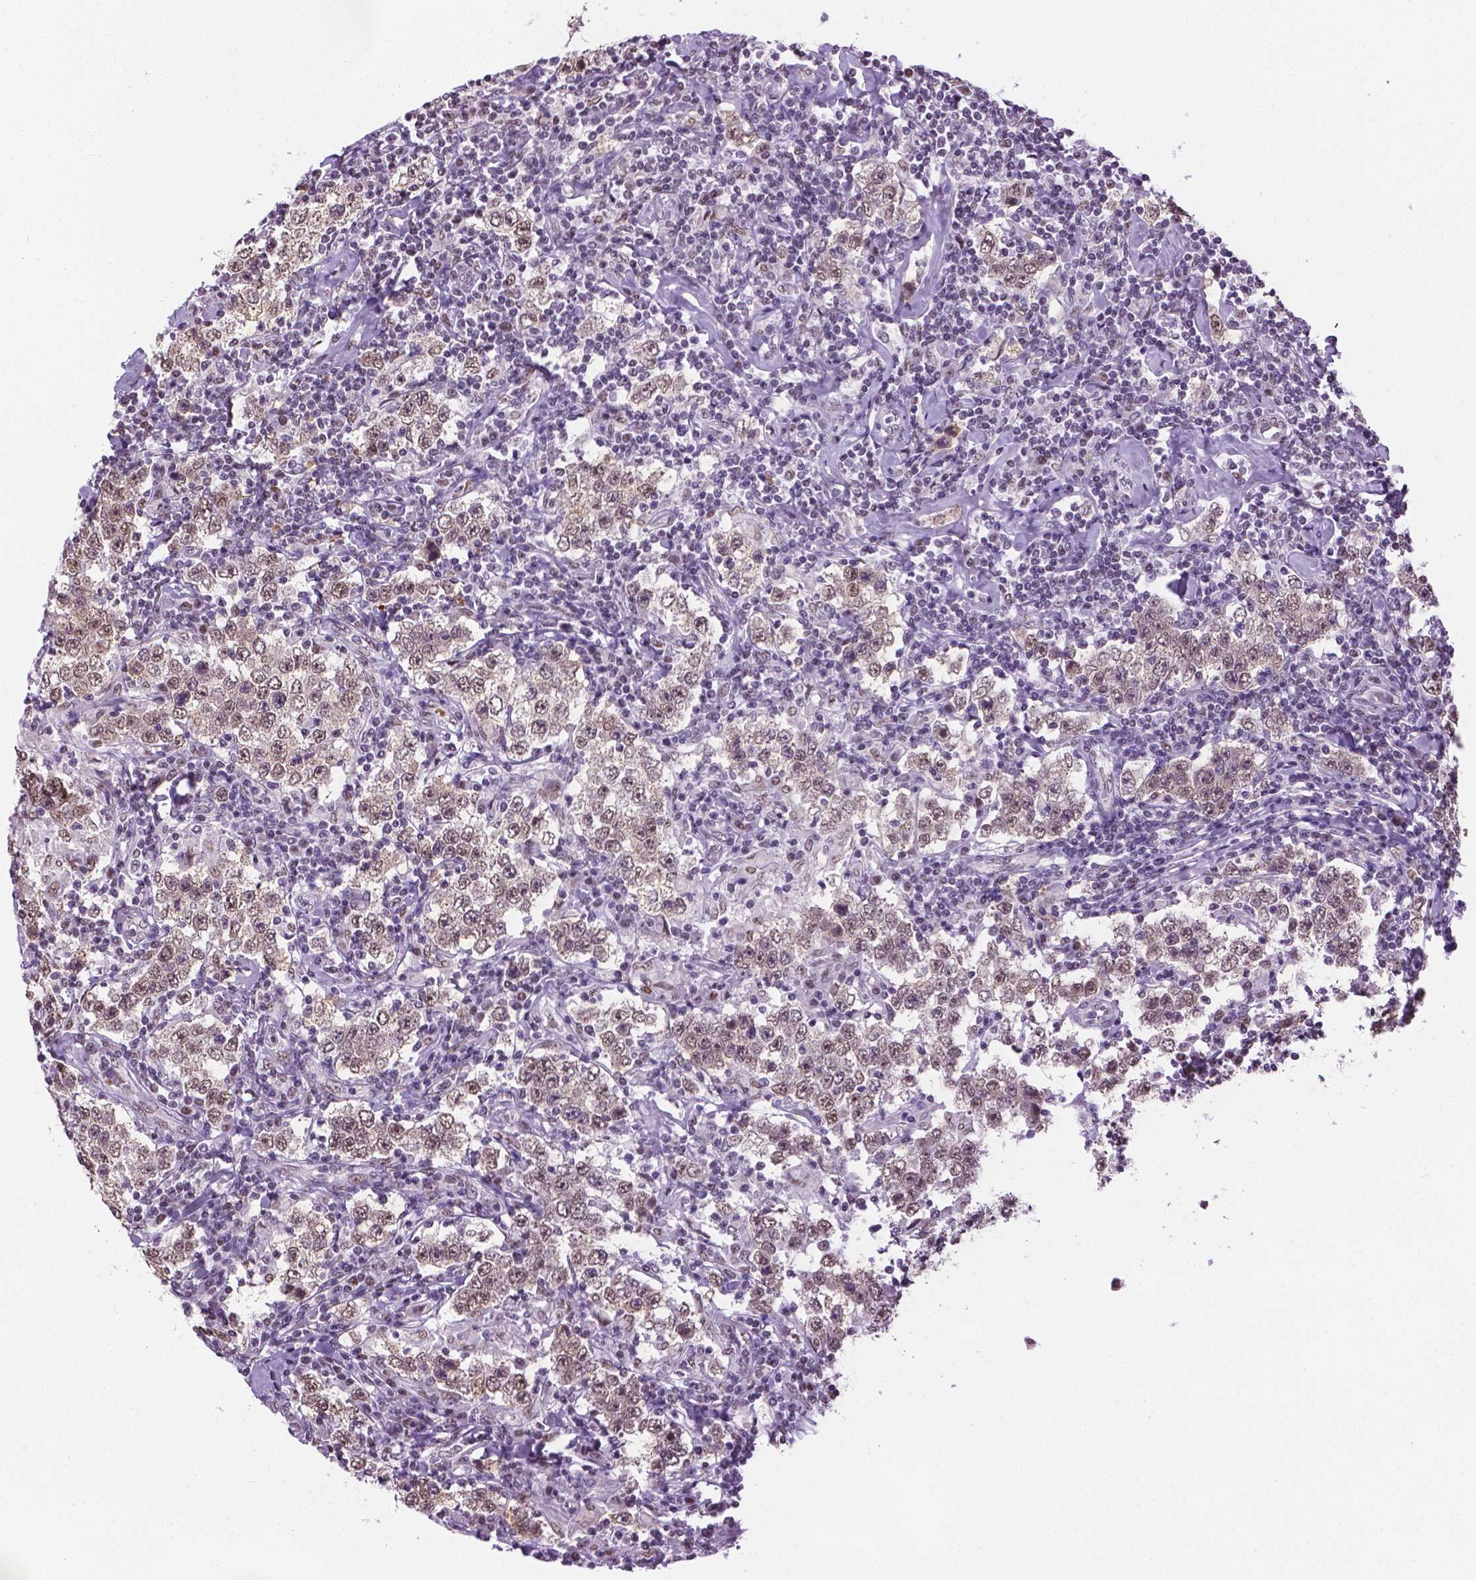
{"staining": {"intensity": "weak", "quantity": ">75%", "location": "nuclear"}, "tissue": "testis cancer", "cell_type": "Tumor cells", "image_type": "cancer", "snomed": [{"axis": "morphology", "description": "Seminoma, NOS"}, {"axis": "morphology", "description": "Carcinoma, Embryonal, NOS"}, {"axis": "topography", "description": "Testis"}], "caption": "Immunohistochemistry (IHC) staining of testis cancer, which exhibits low levels of weak nuclear staining in approximately >75% of tumor cells indicating weak nuclear protein staining. The staining was performed using DAB (brown) for protein detection and nuclei were counterstained in hematoxylin (blue).", "gene": "ABI2", "patient": {"sex": "male", "age": 41}}